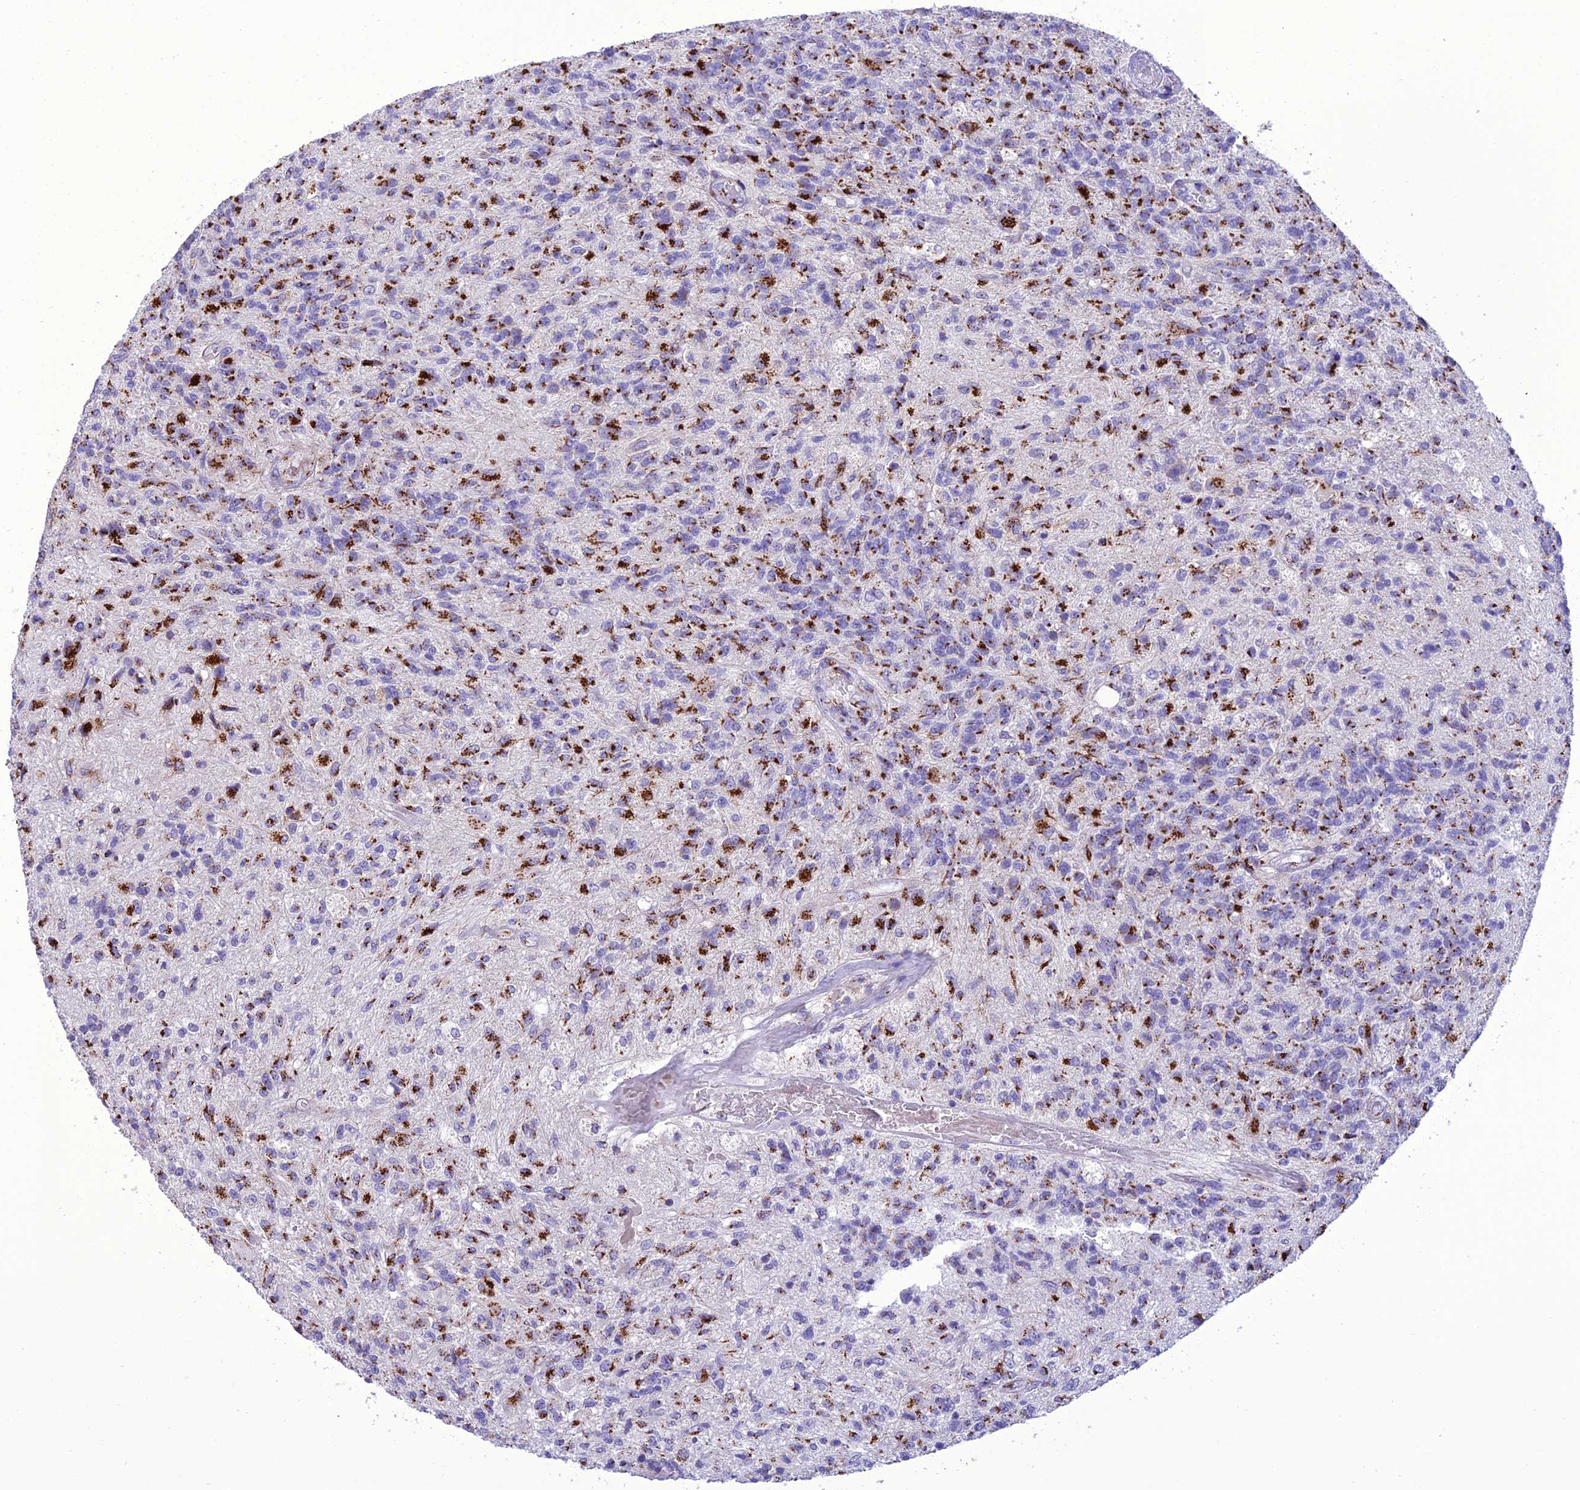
{"staining": {"intensity": "strong", "quantity": ">75%", "location": "cytoplasmic/membranous"}, "tissue": "glioma", "cell_type": "Tumor cells", "image_type": "cancer", "snomed": [{"axis": "morphology", "description": "Glioma, malignant, High grade"}, {"axis": "topography", "description": "Brain"}], "caption": "A brown stain highlights strong cytoplasmic/membranous positivity of a protein in human high-grade glioma (malignant) tumor cells.", "gene": "GOLM2", "patient": {"sex": "male", "age": 56}}